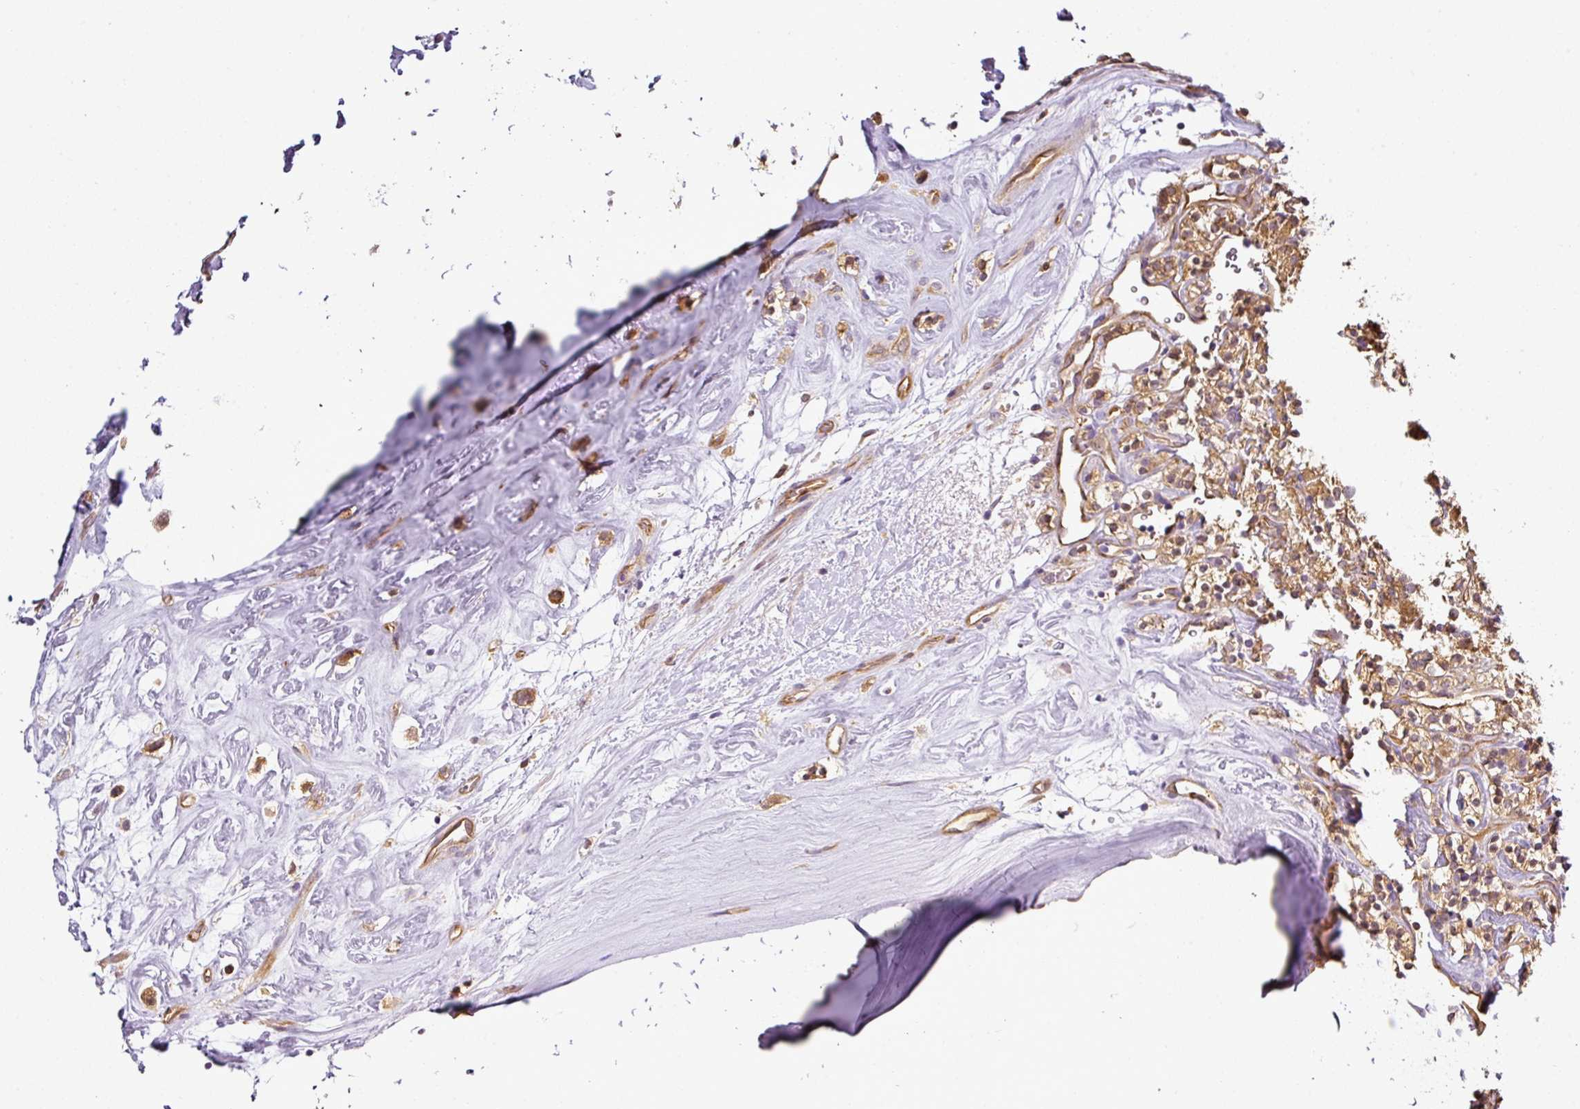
{"staining": {"intensity": "weak", "quantity": ">75%", "location": "cytoplasmic/membranous"}, "tissue": "renal cancer", "cell_type": "Tumor cells", "image_type": "cancer", "snomed": [{"axis": "morphology", "description": "Adenocarcinoma, NOS"}, {"axis": "topography", "description": "Kidney"}], "caption": "Immunohistochemistry micrograph of adenocarcinoma (renal) stained for a protein (brown), which shows low levels of weak cytoplasmic/membranous positivity in about >75% of tumor cells.", "gene": "ANKRD18A", "patient": {"sex": "male", "age": 77}}